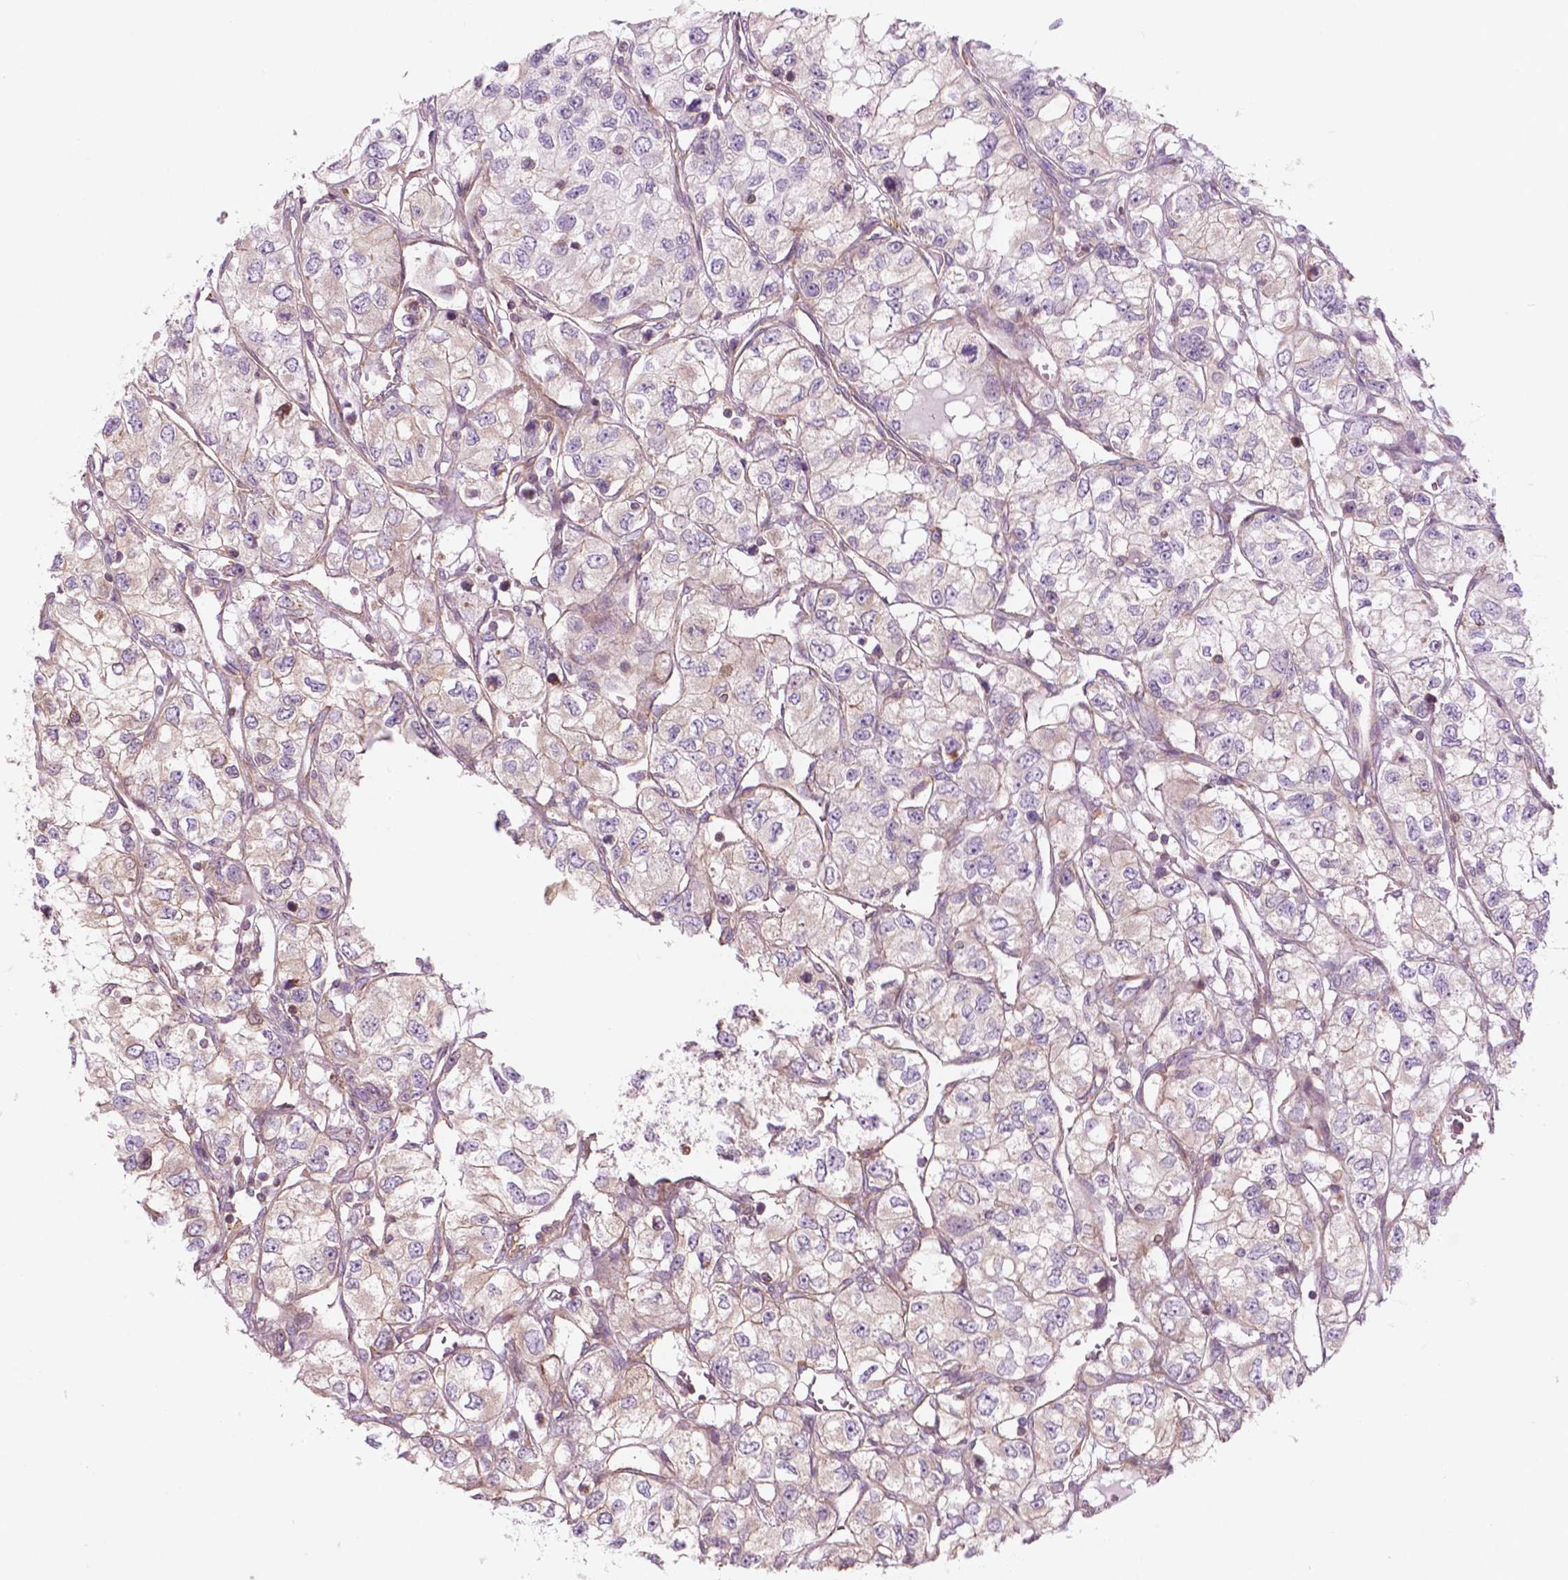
{"staining": {"intensity": "negative", "quantity": "none", "location": "none"}, "tissue": "renal cancer", "cell_type": "Tumor cells", "image_type": "cancer", "snomed": [{"axis": "morphology", "description": "Adenocarcinoma, NOS"}, {"axis": "topography", "description": "Kidney"}], "caption": "Histopathology image shows no protein expression in tumor cells of adenocarcinoma (renal) tissue. (Stains: DAB (3,3'-diaminobenzidine) immunohistochemistry with hematoxylin counter stain, Microscopy: brightfield microscopy at high magnification).", "gene": "SURF4", "patient": {"sex": "female", "age": 59}}